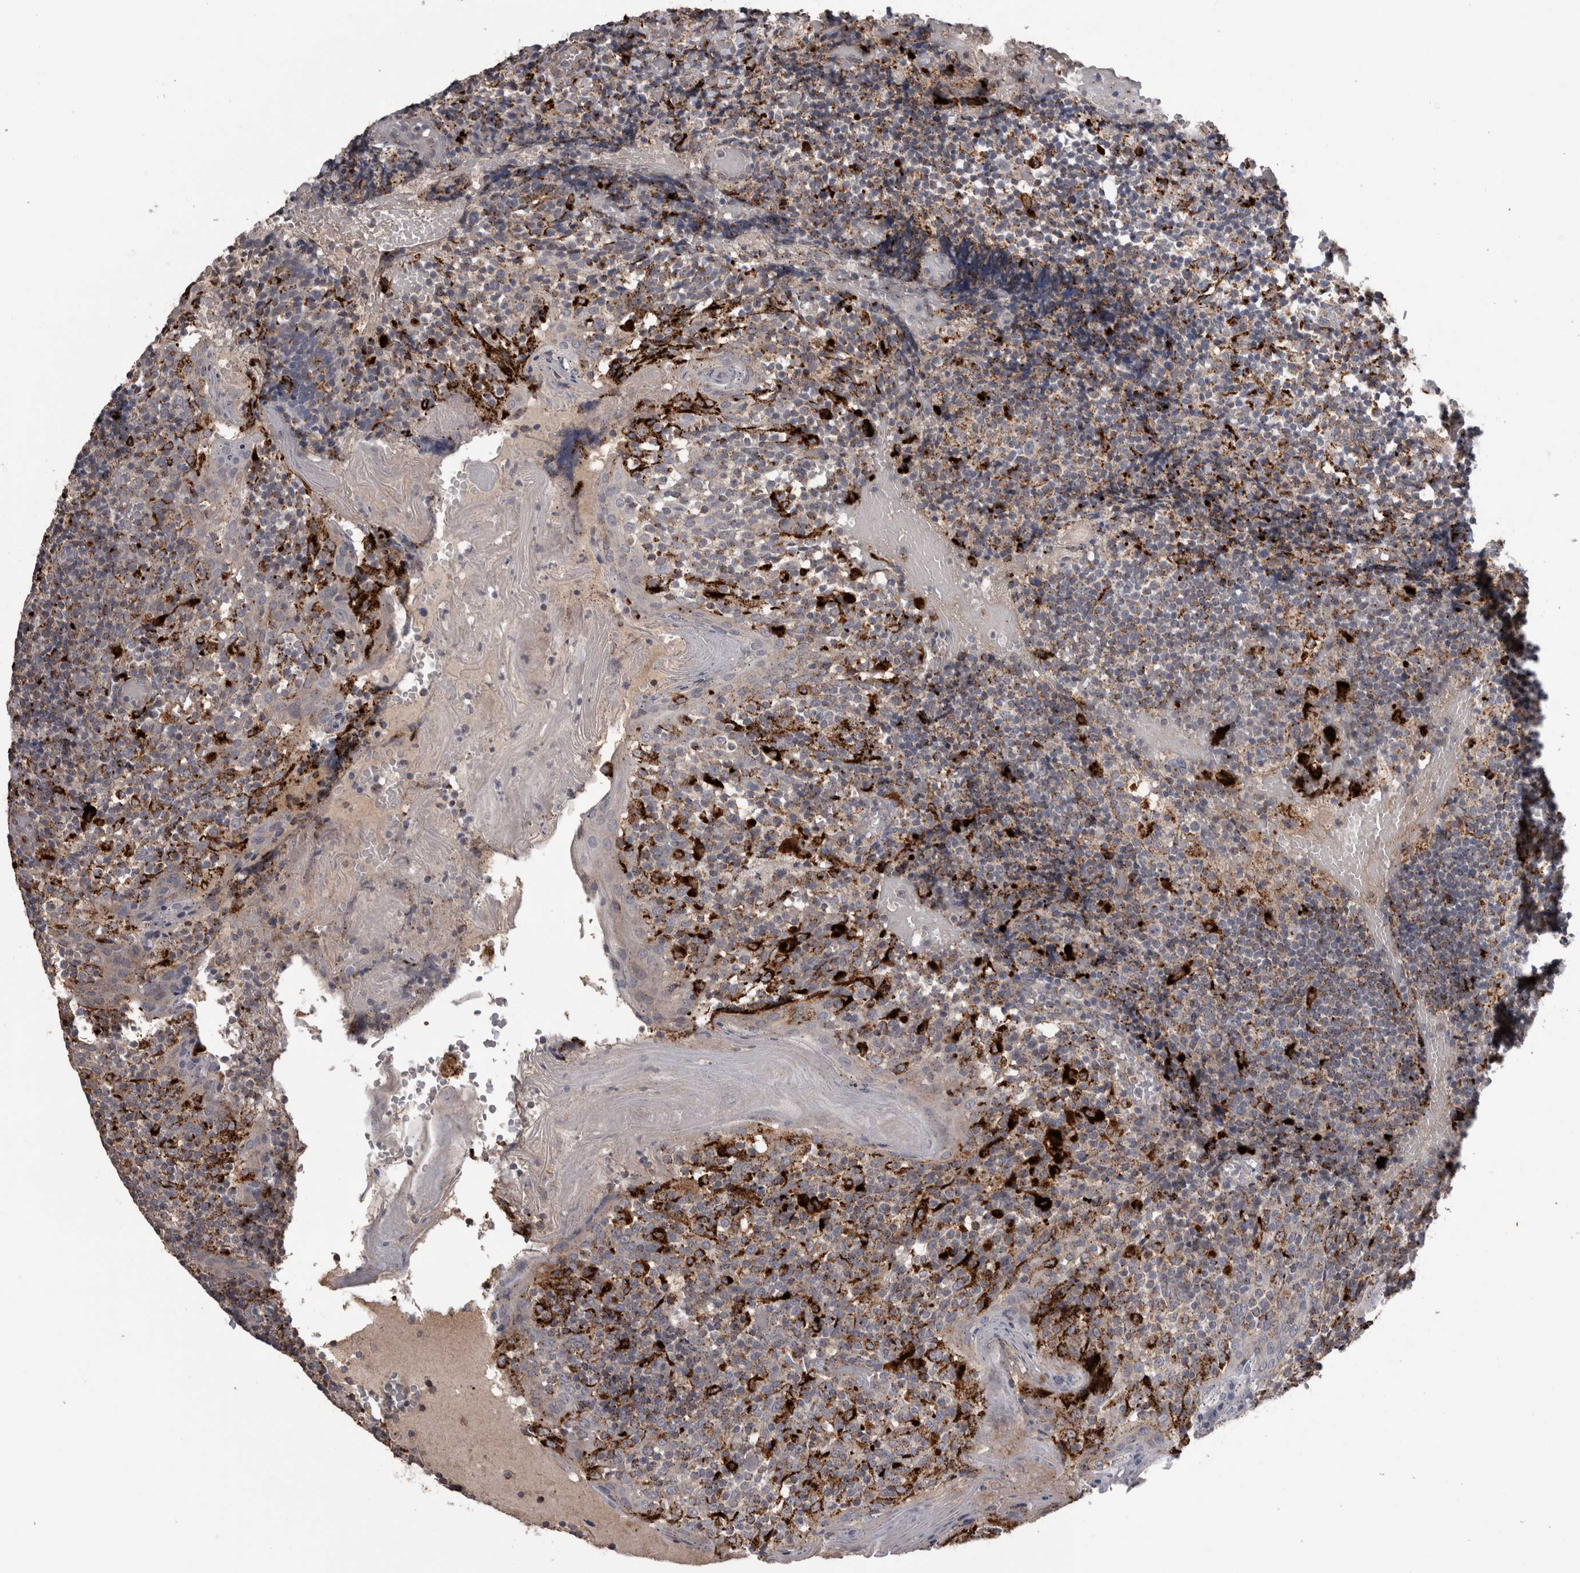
{"staining": {"intensity": "moderate", "quantity": "<25%", "location": "cytoplasmic/membranous"}, "tissue": "tonsil", "cell_type": "Germinal center cells", "image_type": "normal", "snomed": [{"axis": "morphology", "description": "Normal tissue, NOS"}, {"axis": "topography", "description": "Tonsil"}], "caption": "Immunohistochemical staining of benign human tonsil reveals moderate cytoplasmic/membranous protein staining in about <25% of germinal center cells.", "gene": "CTSZ", "patient": {"sex": "female", "age": 19}}